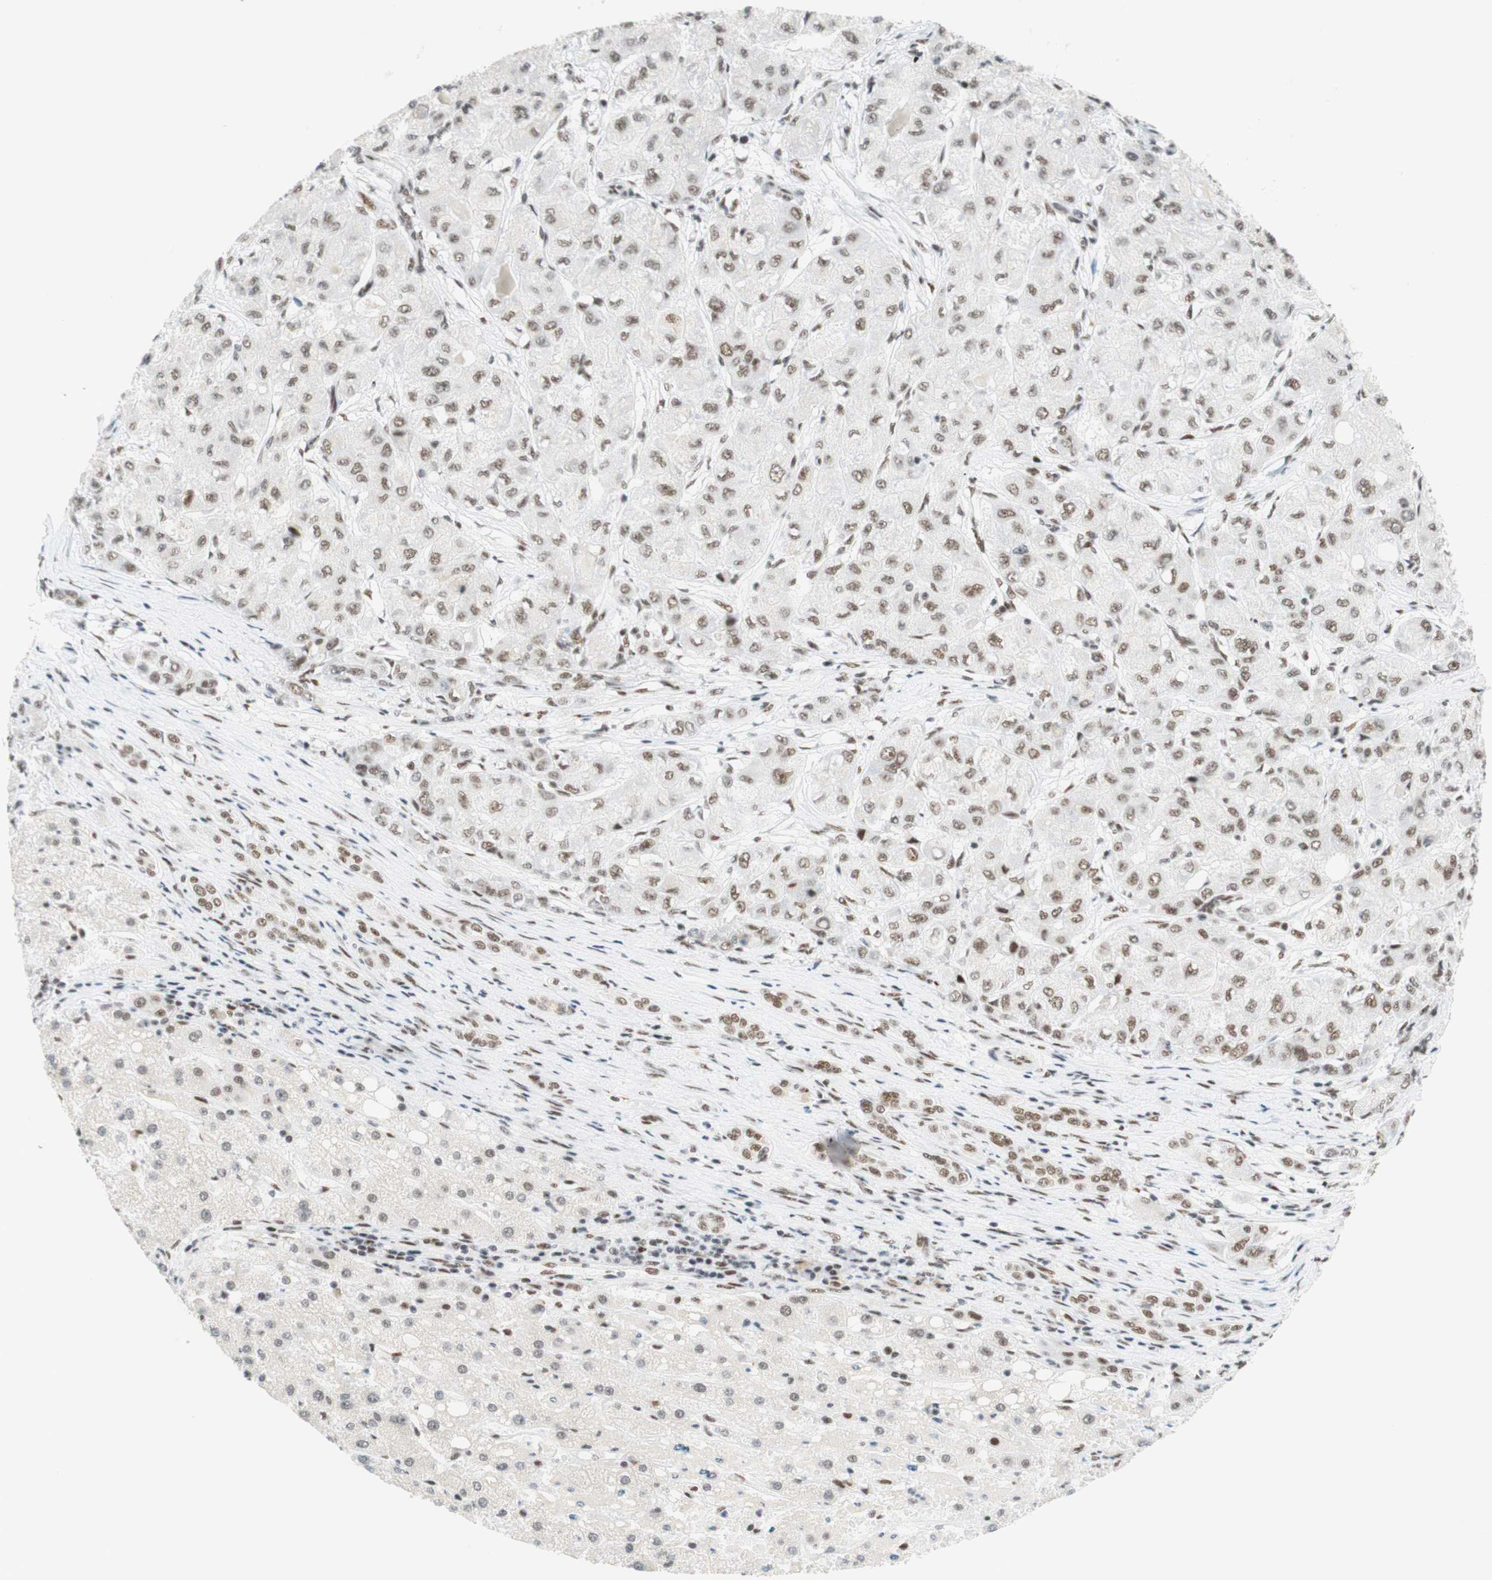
{"staining": {"intensity": "moderate", "quantity": "25%-75%", "location": "nuclear"}, "tissue": "liver cancer", "cell_type": "Tumor cells", "image_type": "cancer", "snomed": [{"axis": "morphology", "description": "Carcinoma, Hepatocellular, NOS"}, {"axis": "topography", "description": "Liver"}], "caption": "DAB immunohistochemical staining of human liver cancer reveals moderate nuclear protein staining in approximately 25%-75% of tumor cells. Ihc stains the protein of interest in brown and the nuclei are stained blue.", "gene": "RNF20", "patient": {"sex": "male", "age": 80}}